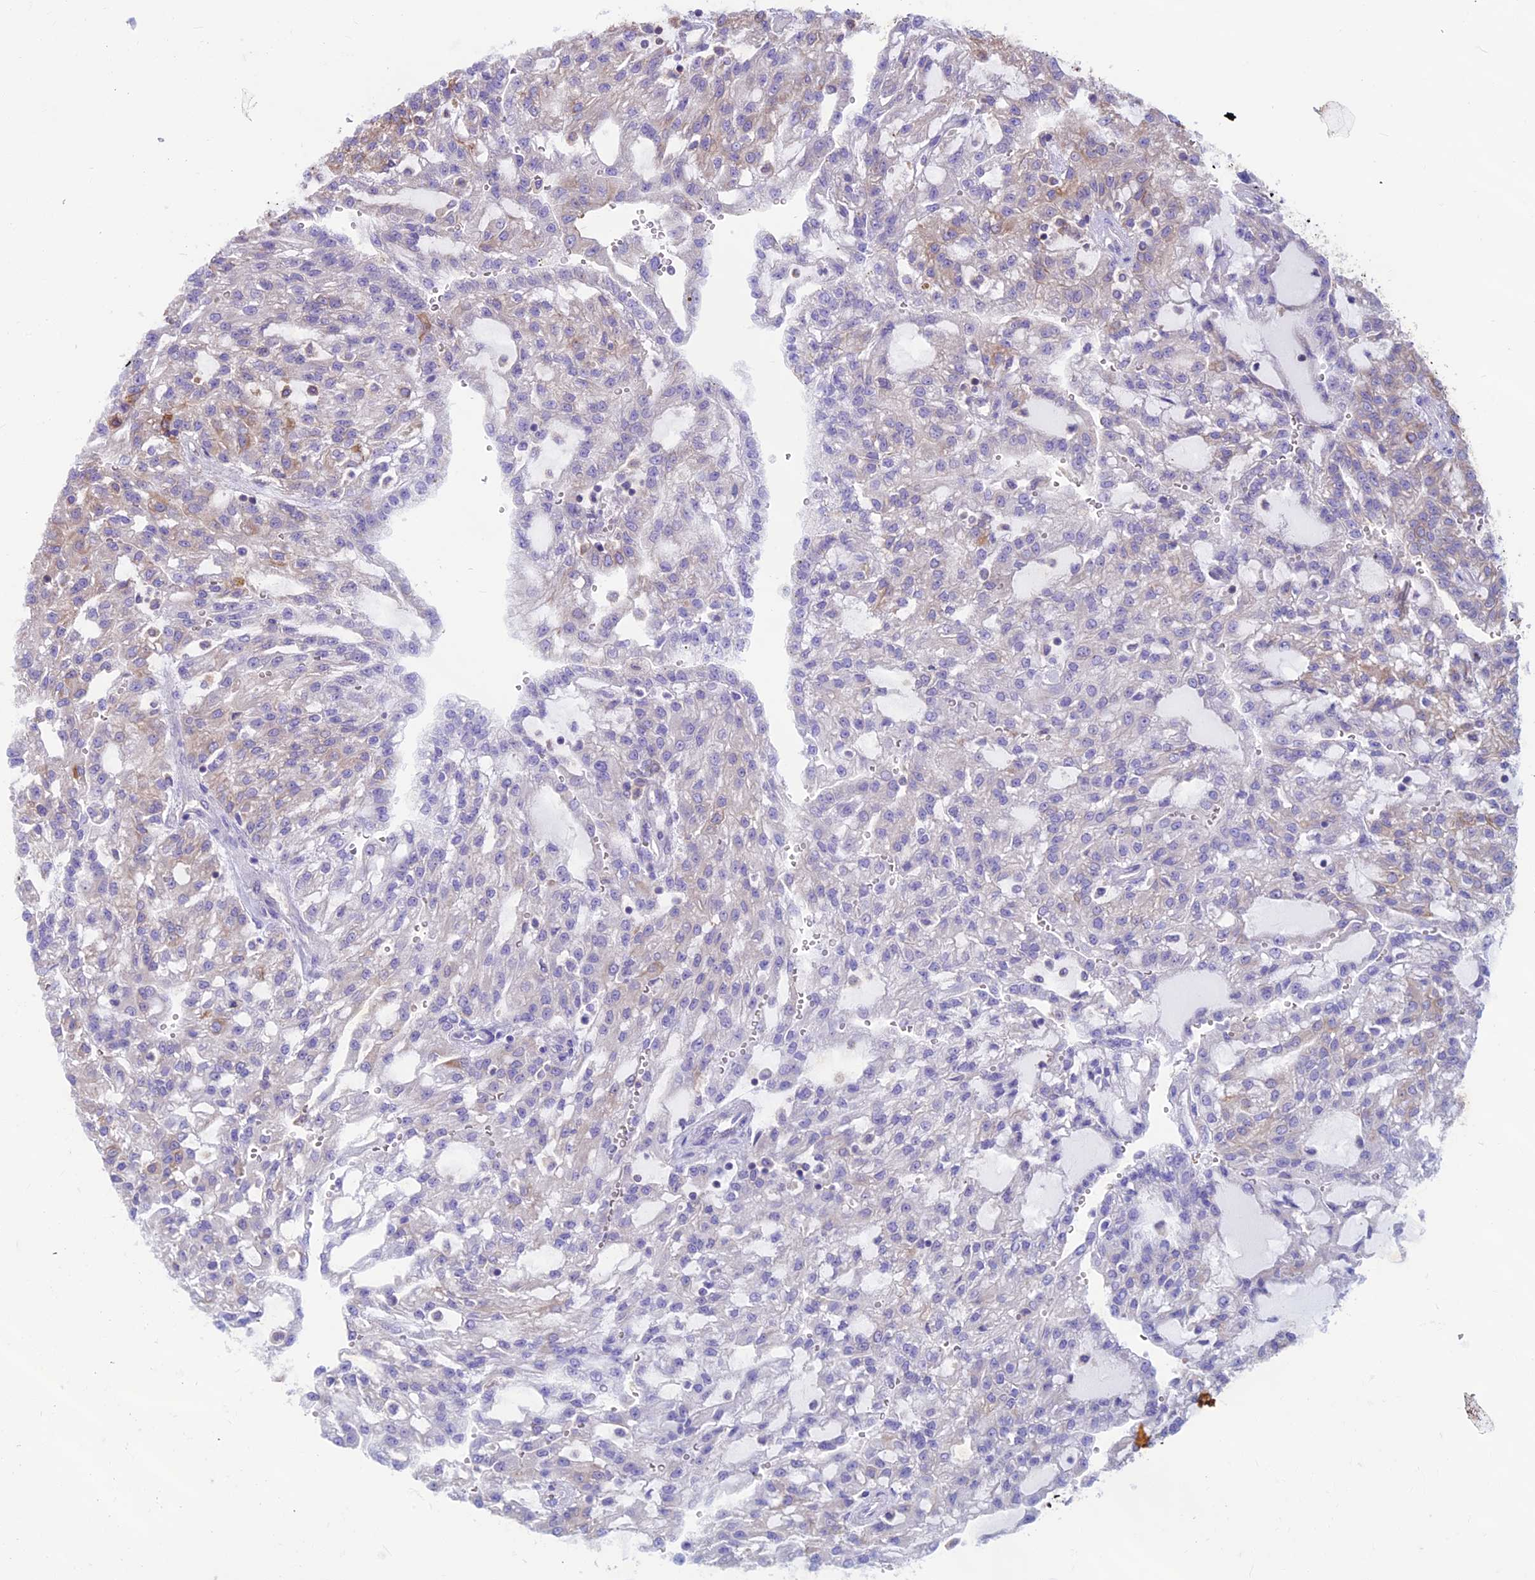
{"staining": {"intensity": "moderate", "quantity": "<25%", "location": "cytoplasmic/membranous"}, "tissue": "renal cancer", "cell_type": "Tumor cells", "image_type": "cancer", "snomed": [{"axis": "morphology", "description": "Adenocarcinoma, NOS"}, {"axis": "topography", "description": "Kidney"}], "caption": "Immunohistochemical staining of renal cancer (adenocarcinoma) displays low levels of moderate cytoplasmic/membranous protein positivity in approximately <25% of tumor cells.", "gene": "CDAN1", "patient": {"sex": "male", "age": 63}}